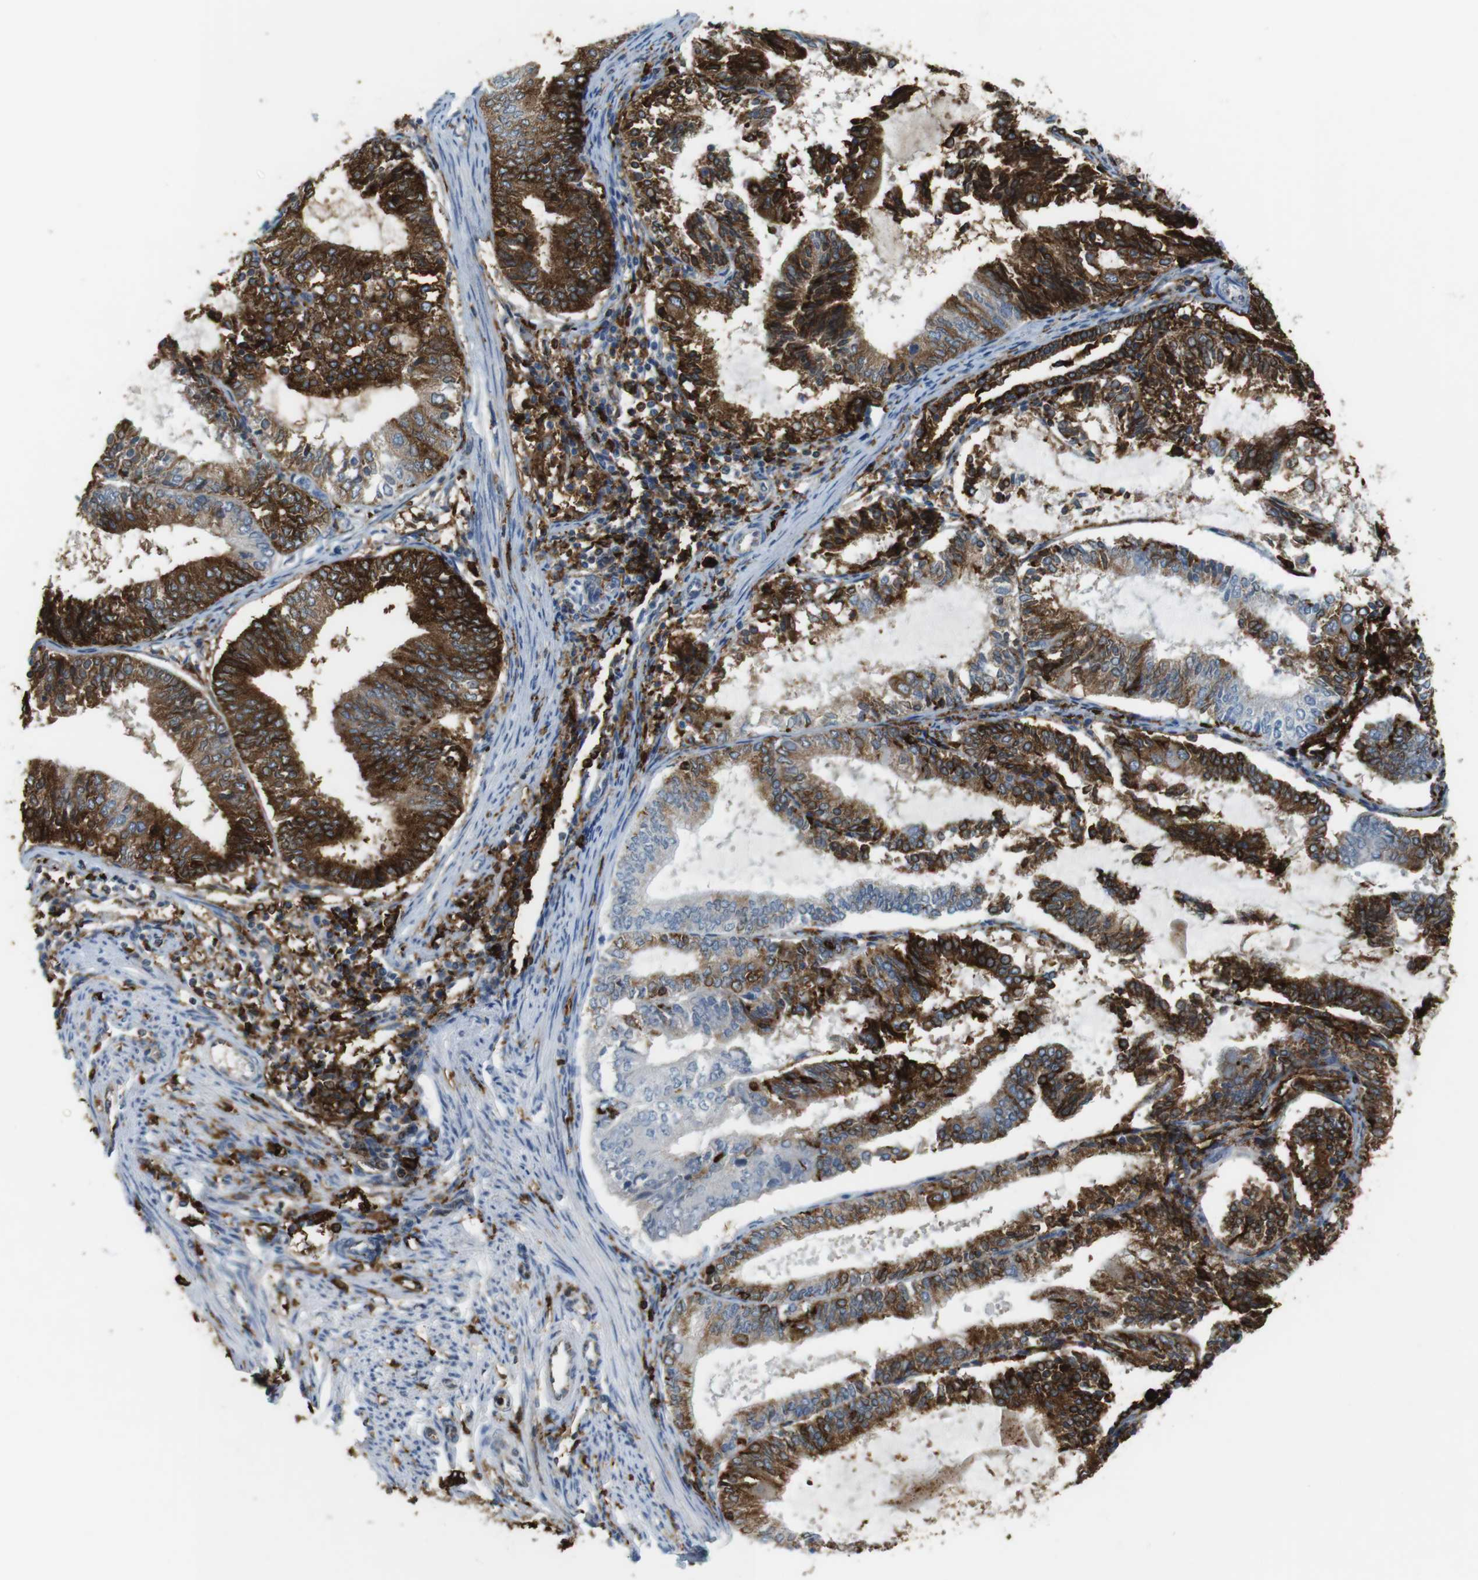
{"staining": {"intensity": "strong", "quantity": ">75%", "location": "cytoplasmic/membranous"}, "tissue": "endometrial cancer", "cell_type": "Tumor cells", "image_type": "cancer", "snomed": [{"axis": "morphology", "description": "Adenocarcinoma, NOS"}, {"axis": "topography", "description": "Endometrium"}], "caption": "The photomicrograph reveals staining of endometrial adenocarcinoma, revealing strong cytoplasmic/membranous protein positivity (brown color) within tumor cells.", "gene": "HLA-DRA", "patient": {"sex": "female", "age": 81}}